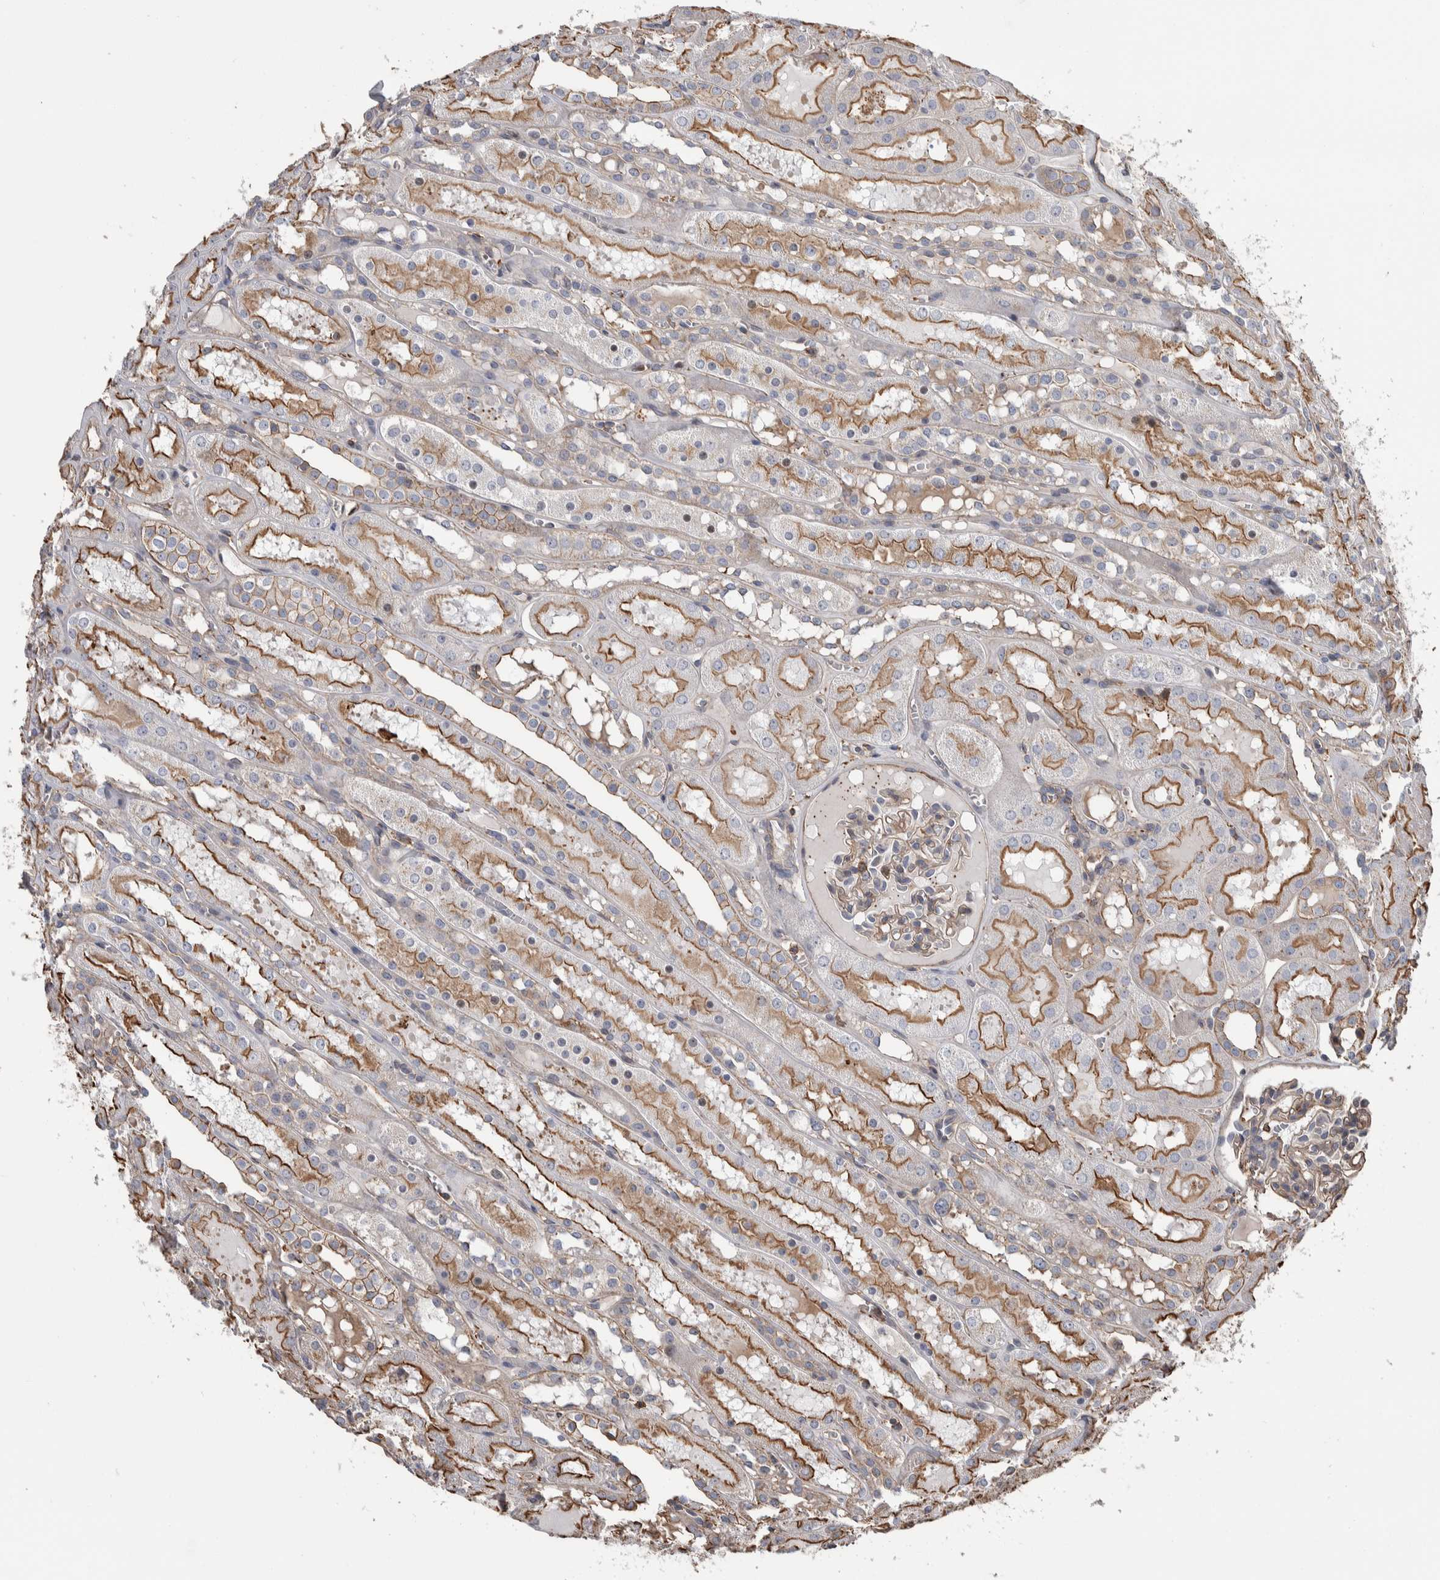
{"staining": {"intensity": "weak", "quantity": ">75%", "location": "cytoplasmic/membranous"}, "tissue": "kidney", "cell_type": "Cells in glomeruli", "image_type": "normal", "snomed": [{"axis": "morphology", "description": "Normal tissue, NOS"}, {"axis": "topography", "description": "Kidney"}, {"axis": "topography", "description": "Urinary bladder"}], "caption": "This image displays IHC staining of benign human kidney, with low weak cytoplasmic/membranous positivity in about >75% of cells in glomeruli.", "gene": "ENPP2", "patient": {"sex": "male", "age": 16}}